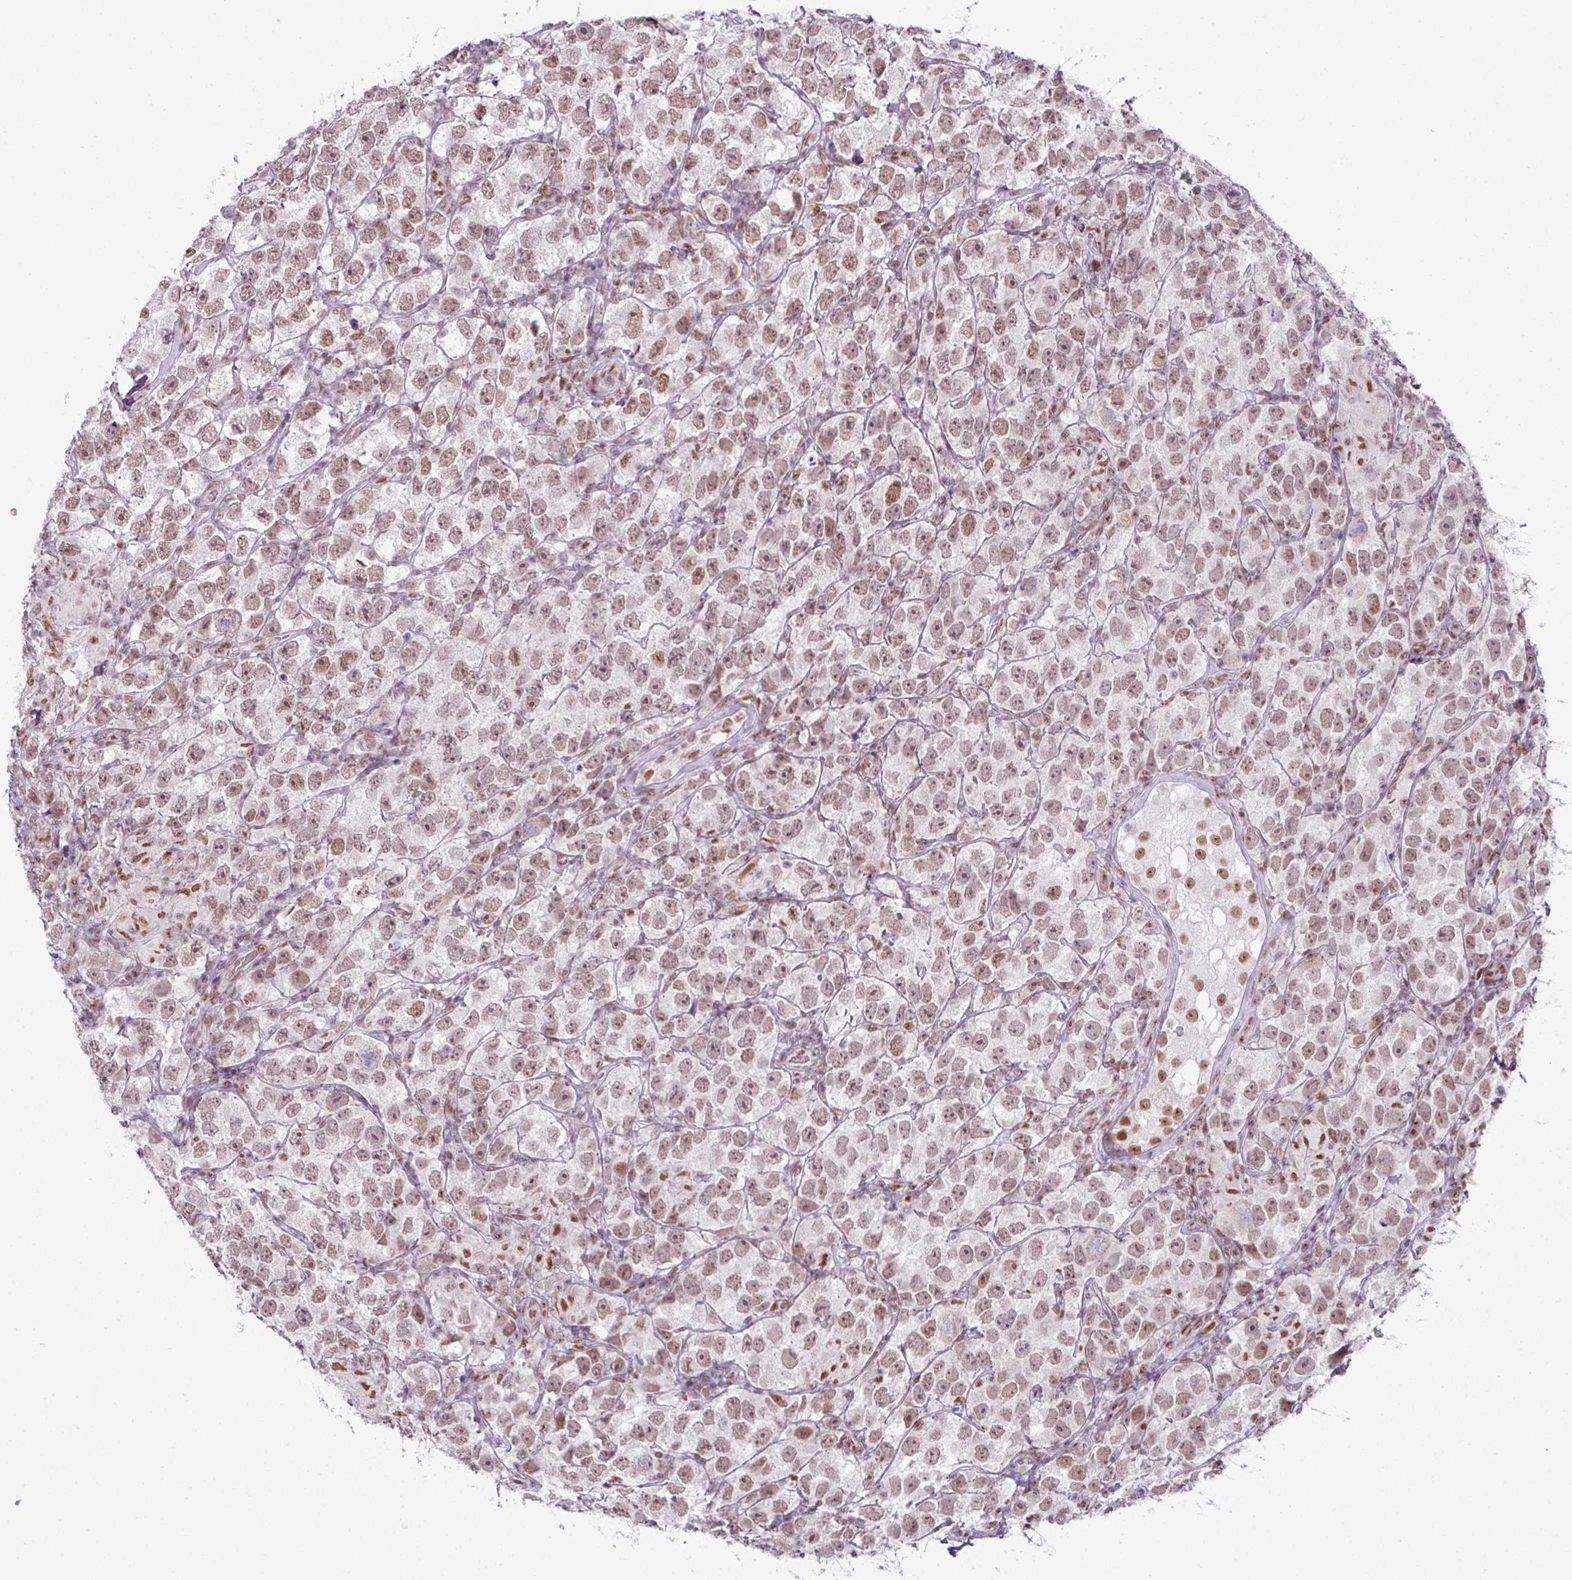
{"staining": {"intensity": "moderate", "quantity": ">75%", "location": "nuclear"}, "tissue": "testis cancer", "cell_type": "Tumor cells", "image_type": "cancer", "snomed": [{"axis": "morphology", "description": "Seminoma, NOS"}, {"axis": "topography", "description": "Testis"}], "caption": "Moderate nuclear protein staining is appreciated in approximately >75% of tumor cells in seminoma (testis).", "gene": "ARL6IP4", "patient": {"sex": "male", "age": 26}}